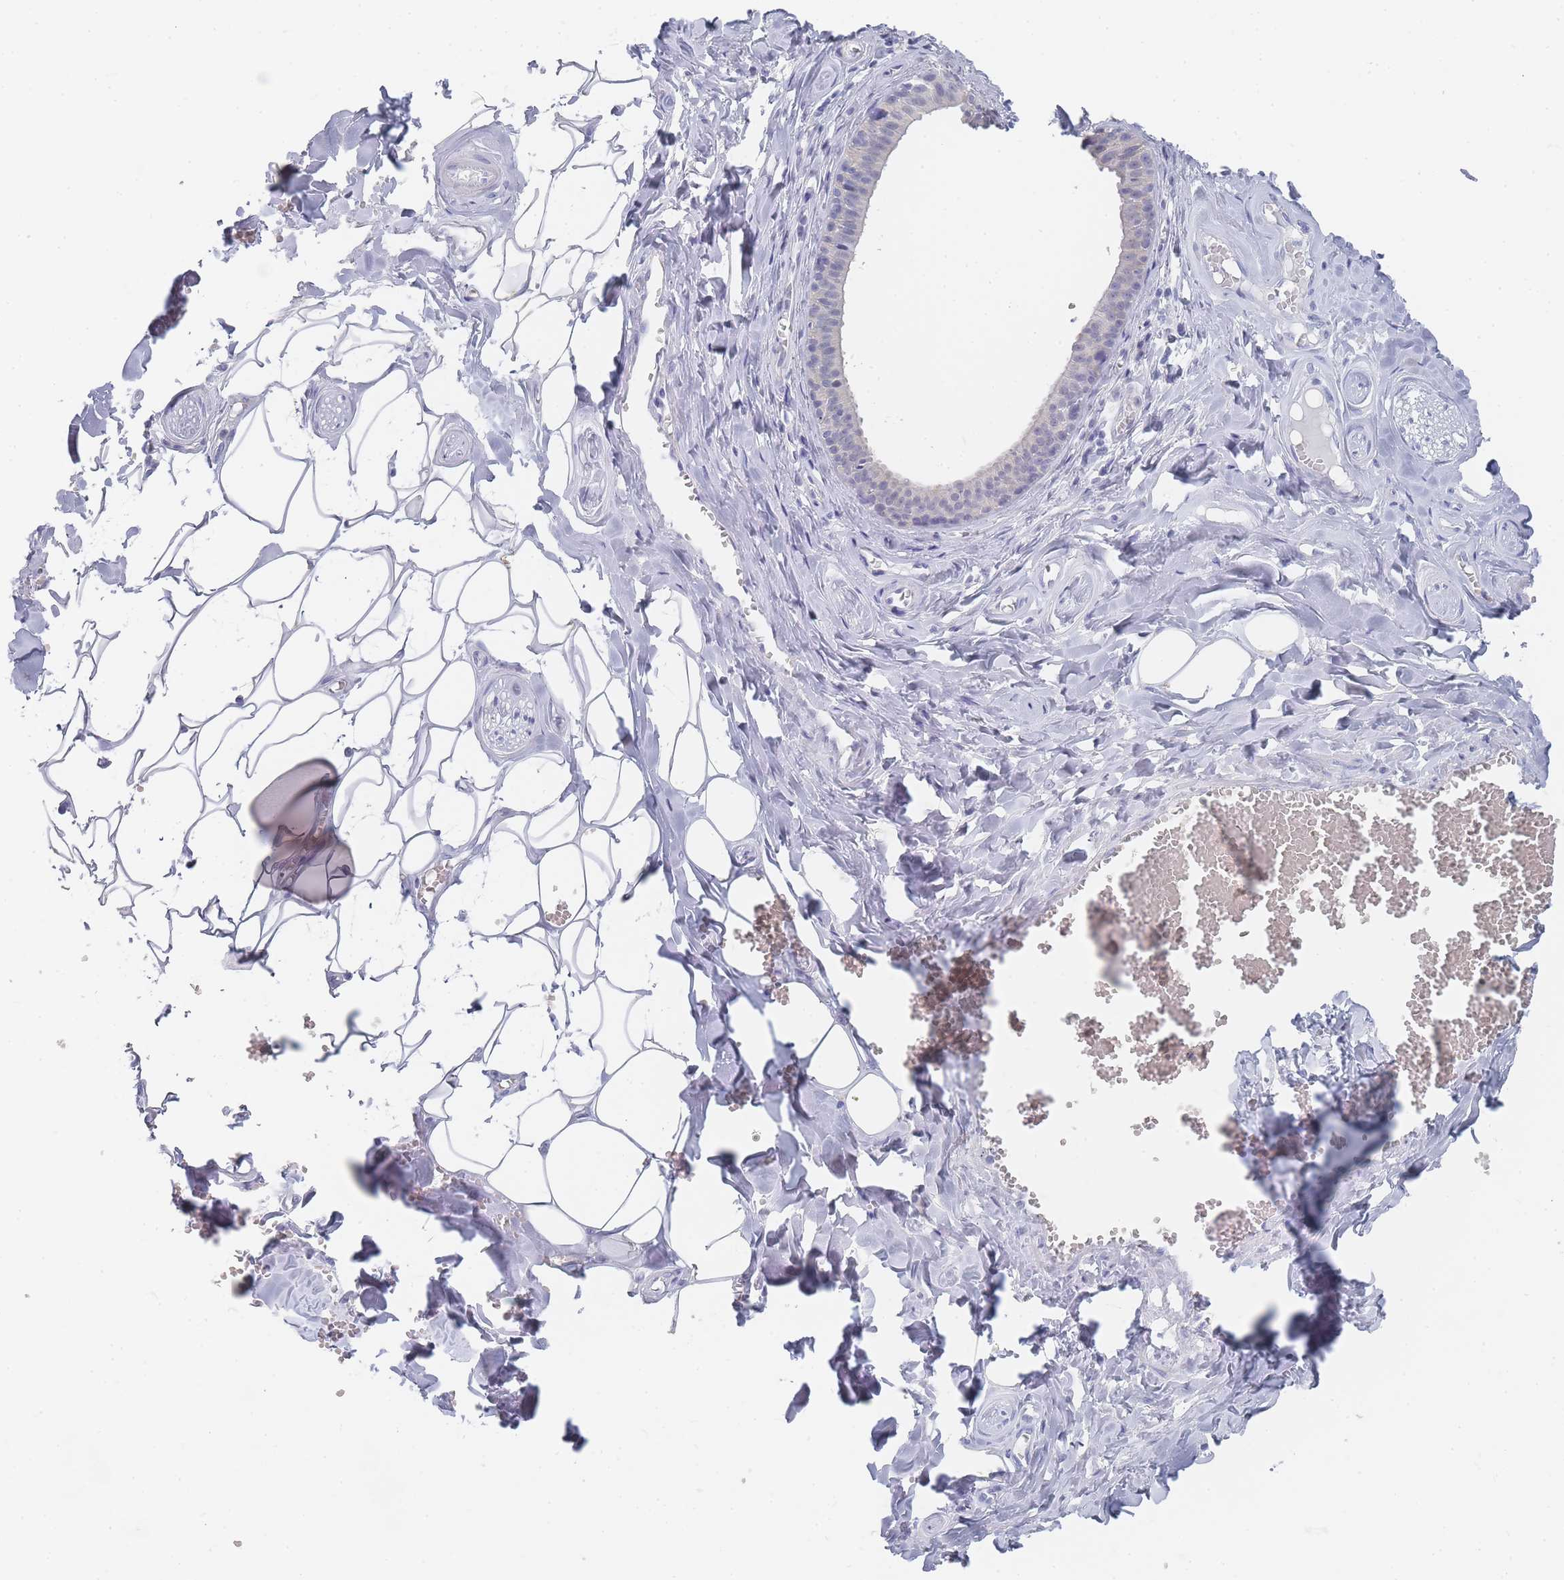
{"staining": {"intensity": "weak", "quantity": "<25%", "location": "cytoplasmic/membranous"}, "tissue": "salivary gland", "cell_type": "Glandular cells", "image_type": "normal", "snomed": [{"axis": "morphology", "description": "Normal tissue, NOS"}, {"axis": "topography", "description": "Salivary gland"}], "caption": "IHC image of normal human salivary gland stained for a protein (brown), which shows no expression in glandular cells.", "gene": "IMPG1", "patient": {"sex": "male", "age": 62}}